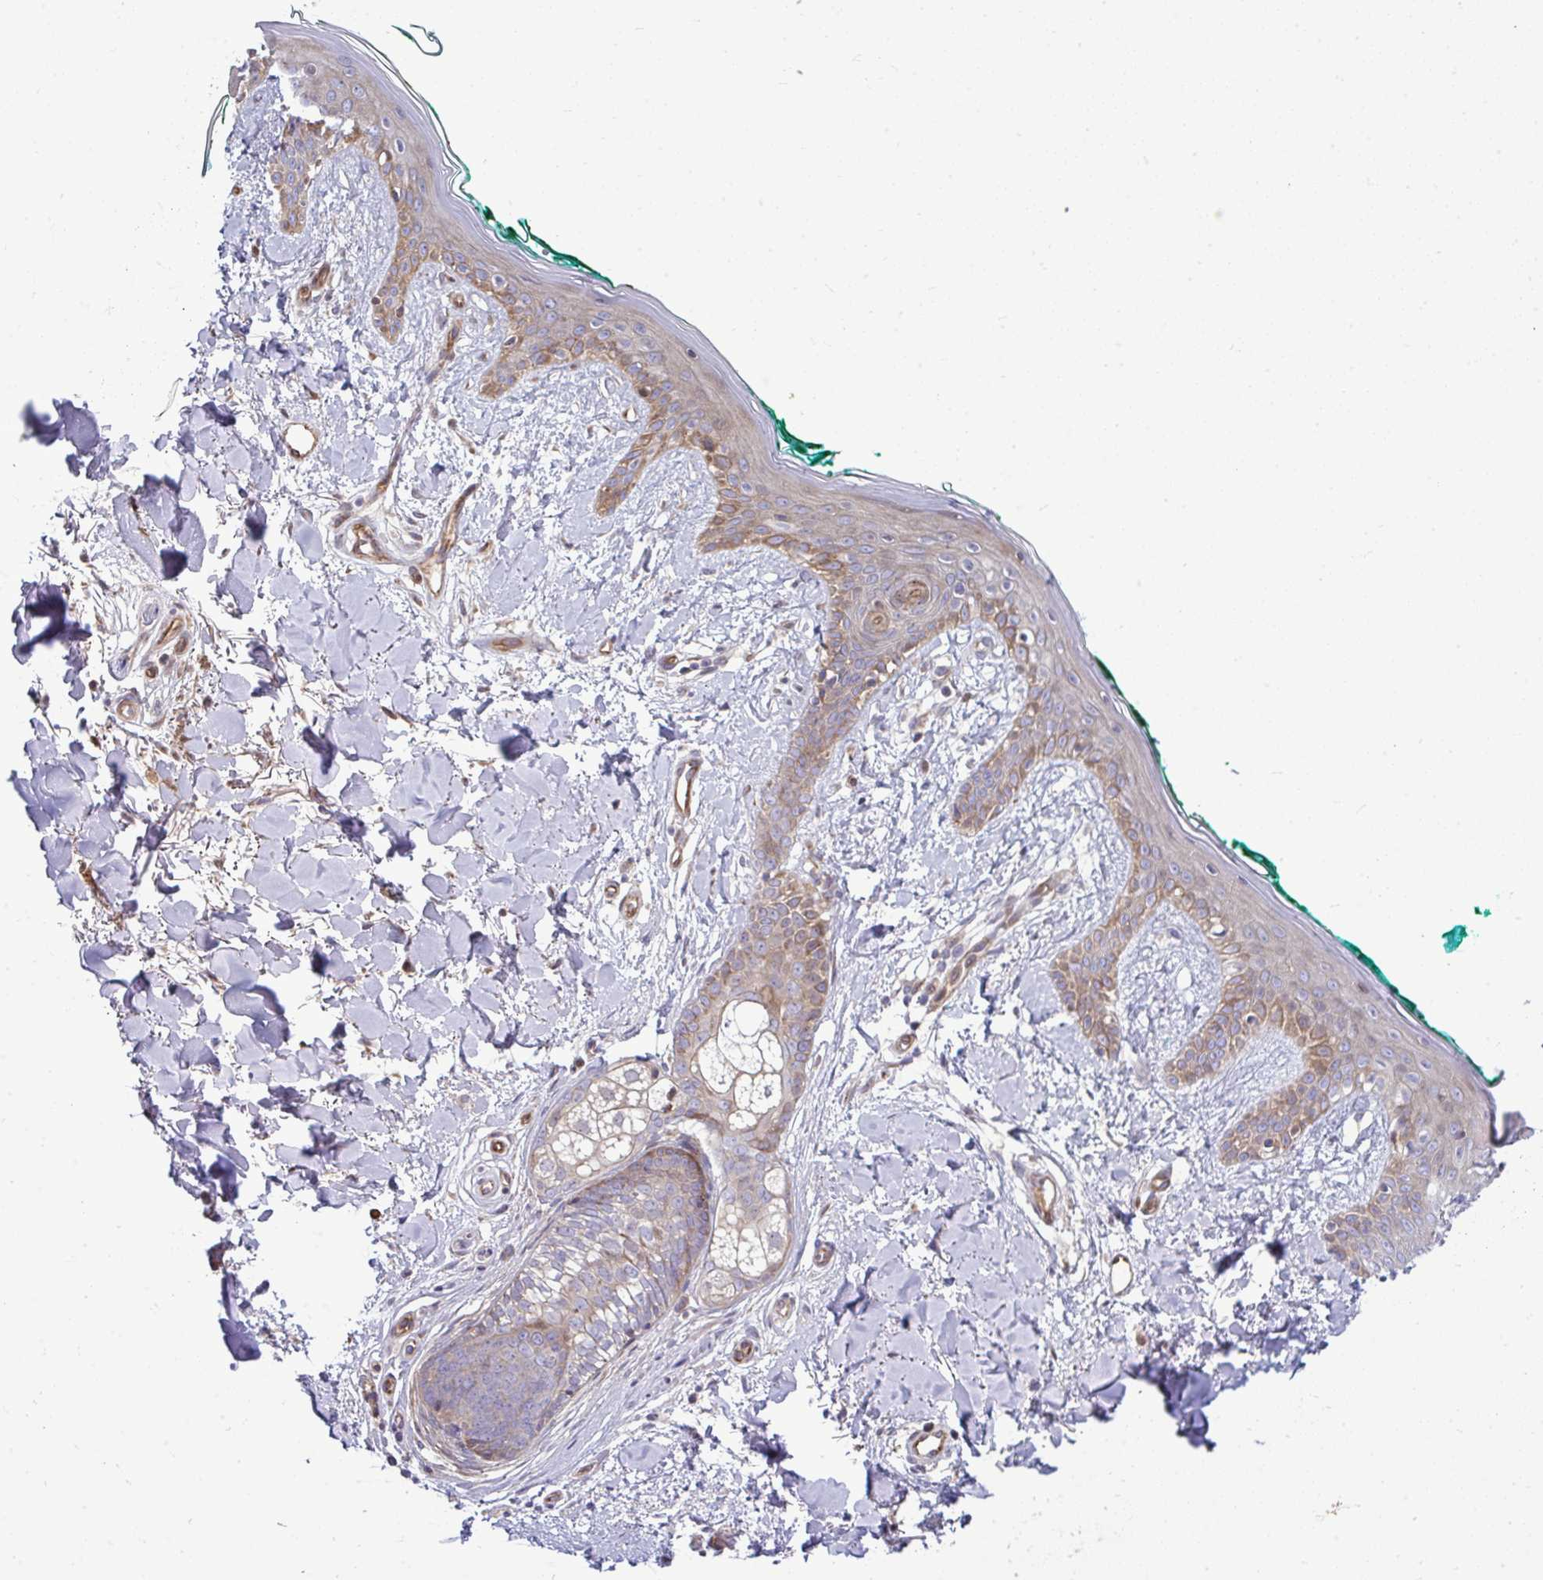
{"staining": {"intensity": "moderate", "quantity": "25%-75%", "location": "cytoplasmic/membranous"}, "tissue": "skin", "cell_type": "Fibroblasts", "image_type": "normal", "snomed": [{"axis": "morphology", "description": "Normal tissue, NOS"}, {"axis": "topography", "description": "Skin"}], "caption": "Immunohistochemistry photomicrograph of benign skin: human skin stained using IHC displays medium levels of moderate protein expression localized specifically in the cytoplasmic/membranous of fibroblasts, appearing as a cytoplasmic/membranous brown color.", "gene": "ZSCAN9", "patient": {"sex": "female", "age": 34}}